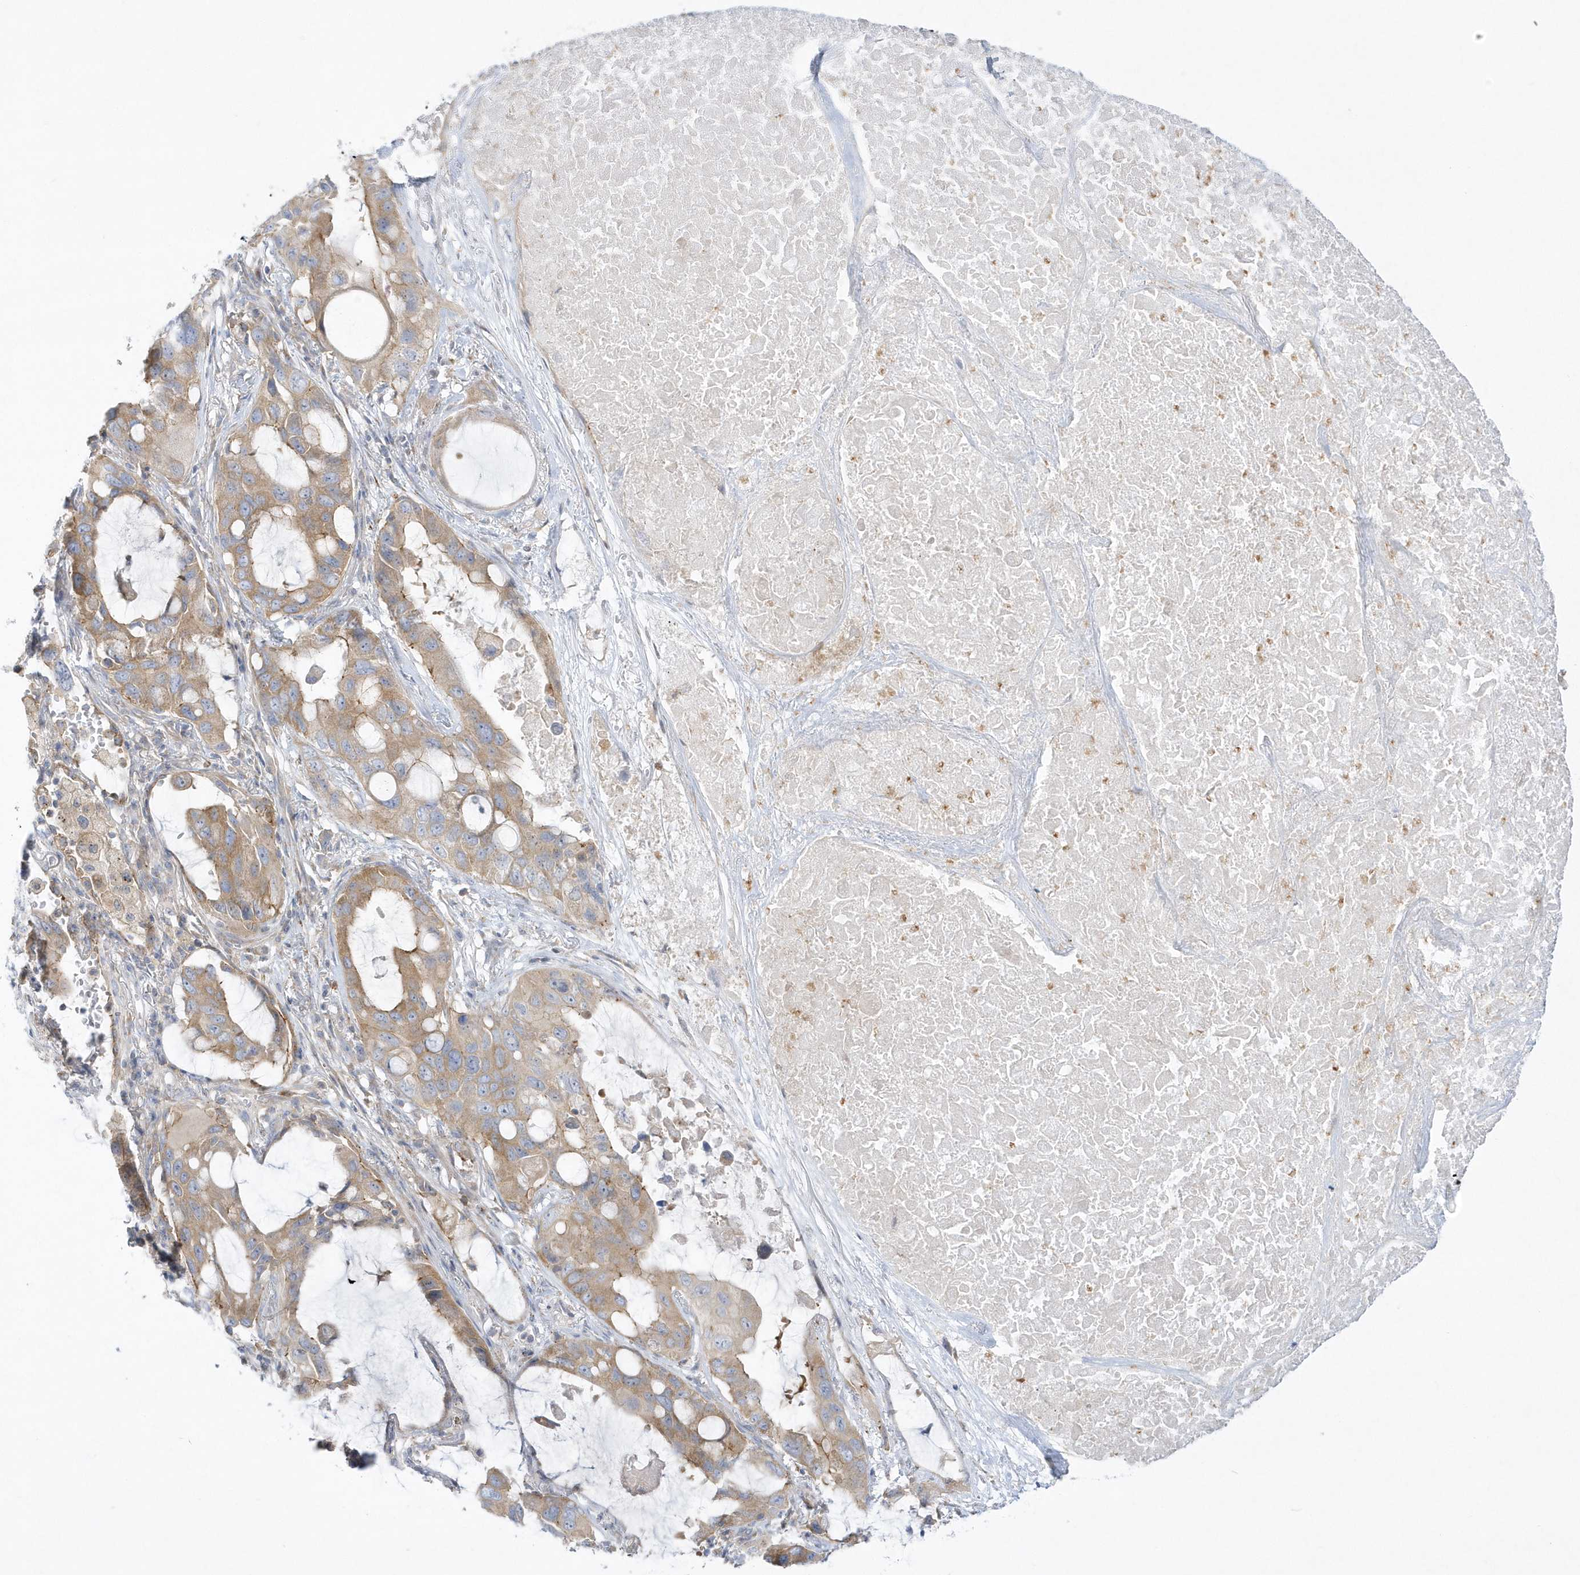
{"staining": {"intensity": "moderate", "quantity": ">75%", "location": "cytoplasmic/membranous"}, "tissue": "lung cancer", "cell_type": "Tumor cells", "image_type": "cancer", "snomed": [{"axis": "morphology", "description": "Squamous cell carcinoma, NOS"}, {"axis": "topography", "description": "Lung"}], "caption": "Protein expression analysis of human squamous cell carcinoma (lung) reveals moderate cytoplasmic/membranous expression in about >75% of tumor cells.", "gene": "DNAJC18", "patient": {"sex": "female", "age": 73}}